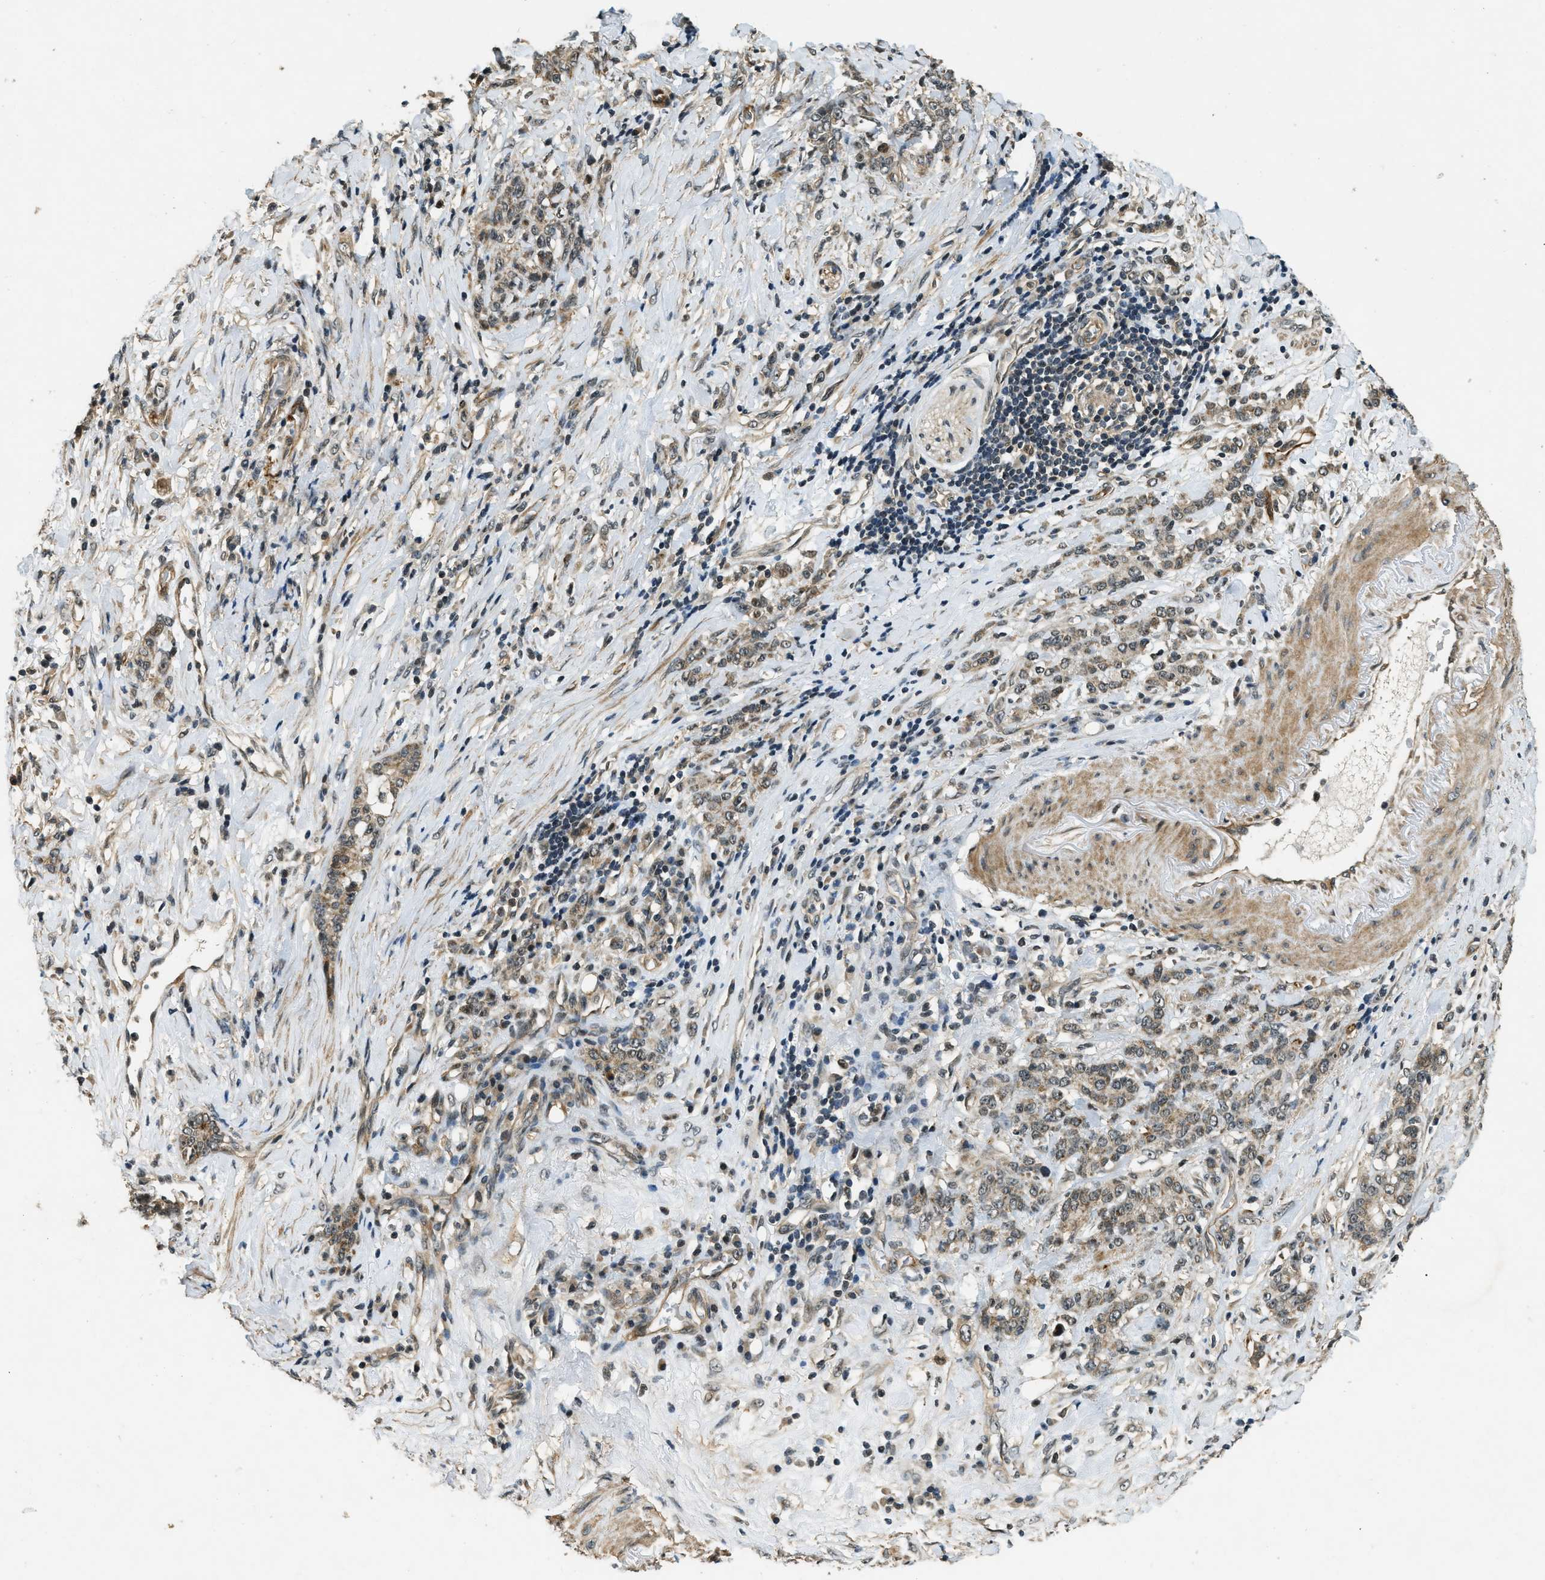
{"staining": {"intensity": "weak", "quantity": ">75%", "location": "cytoplasmic/membranous"}, "tissue": "stomach cancer", "cell_type": "Tumor cells", "image_type": "cancer", "snomed": [{"axis": "morphology", "description": "Adenocarcinoma, NOS"}, {"axis": "topography", "description": "Stomach, lower"}], "caption": "This photomicrograph reveals stomach cancer stained with IHC to label a protein in brown. The cytoplasmic/membranous of tumor cells show weak positivity for the protein. Nuclei are counter-stained blue.", "gene": "MED21", "patient": {"sex": "male", "age": 88}}